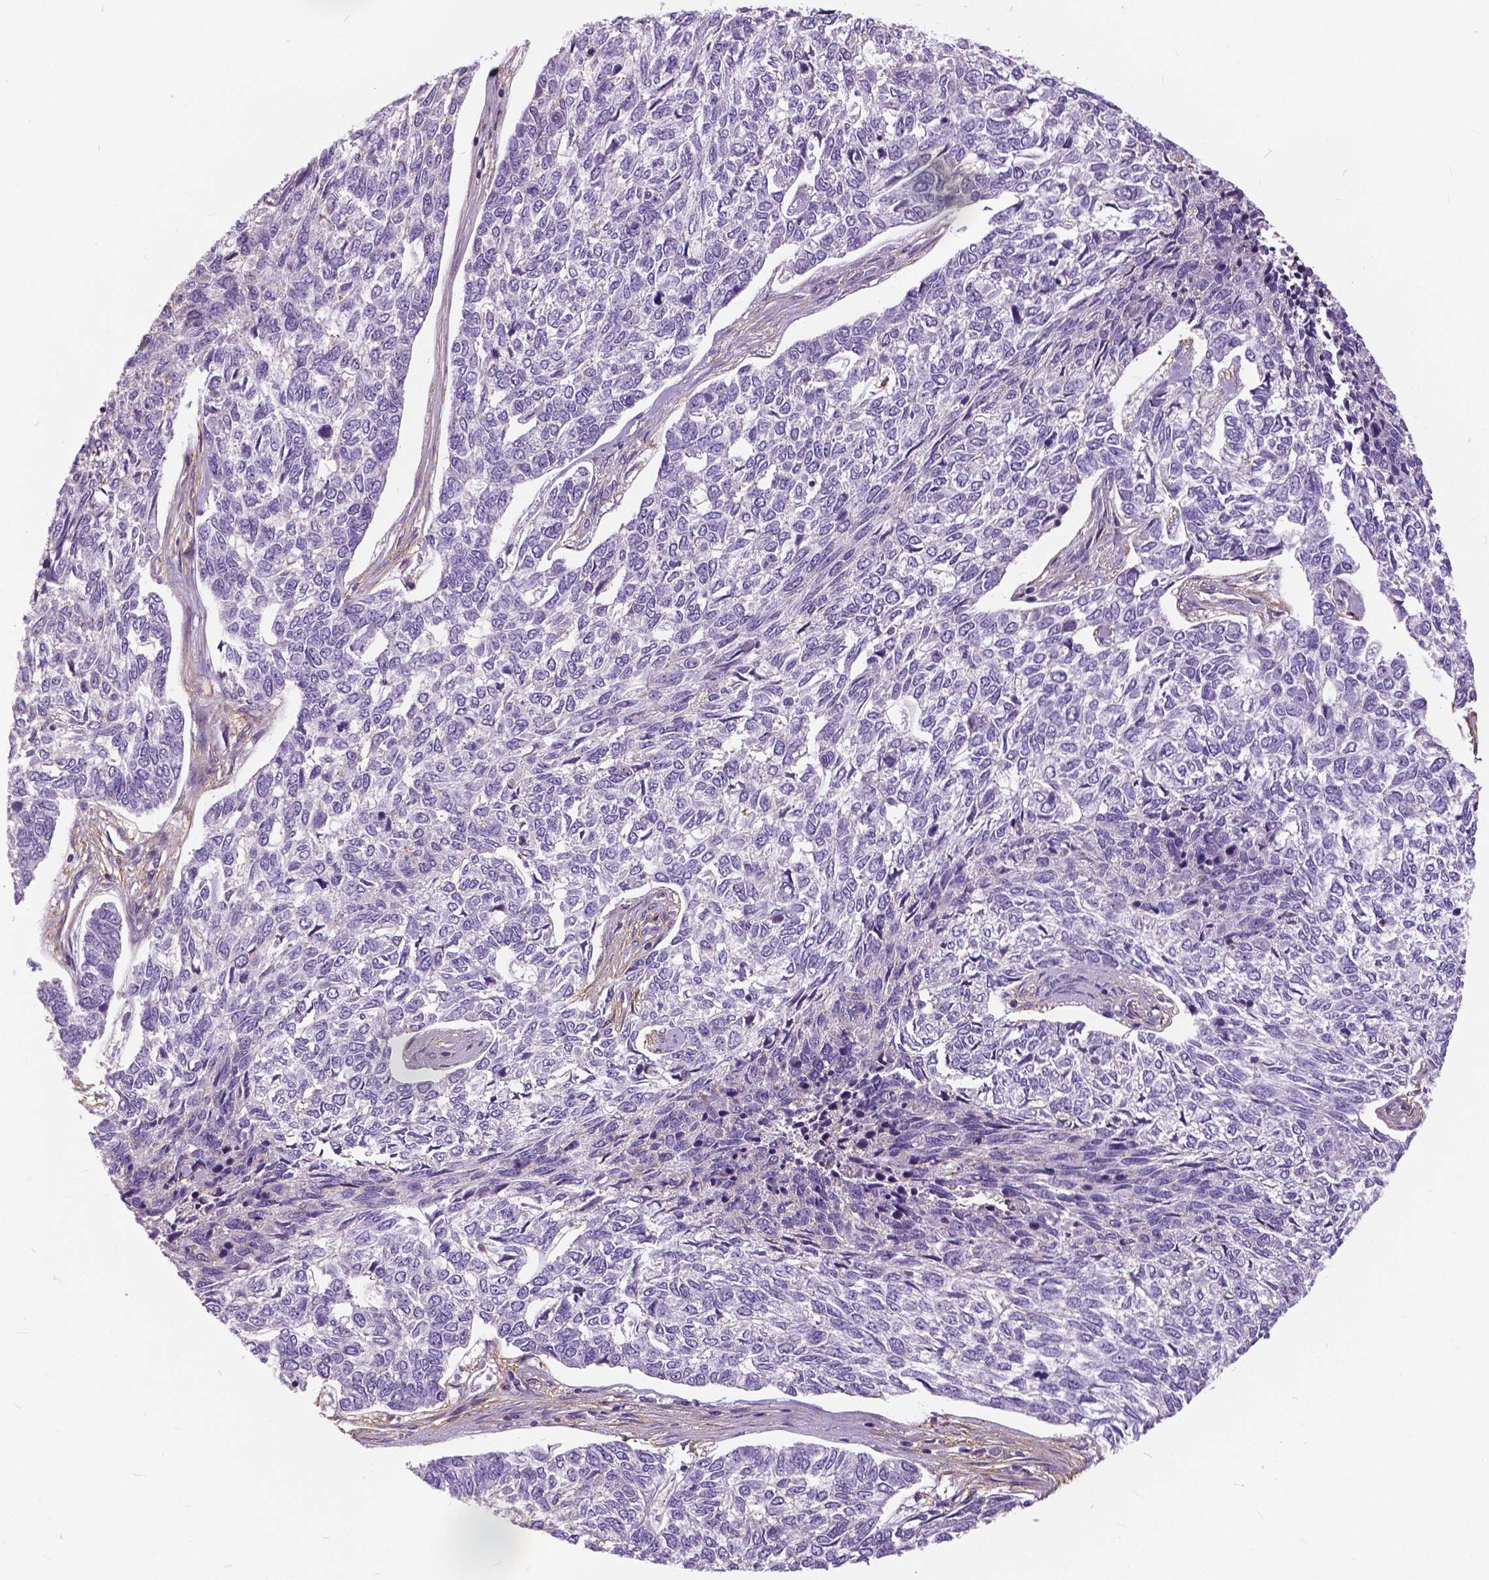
{"staining": {"intensity": "negative", "quantity": "none", "location": "none"}, "tissue": "skin cancer", "cell_type": "Tumor cells", "image_type": "cancer", "snomed": [{"axis": "morphology", "description": "Basal cell carcinoma"}, {"axis": "topography", "description": "Skin"}], "caption": "Tumor cells are negative for protein expression in human skin cancer. The staining was performed using DAB (3,3'-diaminobenzidine) to visualize the protein expression in brown, while the nuclei were stained in blue with hematoxylin (Magnification: 20x).", "gene": "ANXA13", "patient": {"sex": "female", "age": 65}}